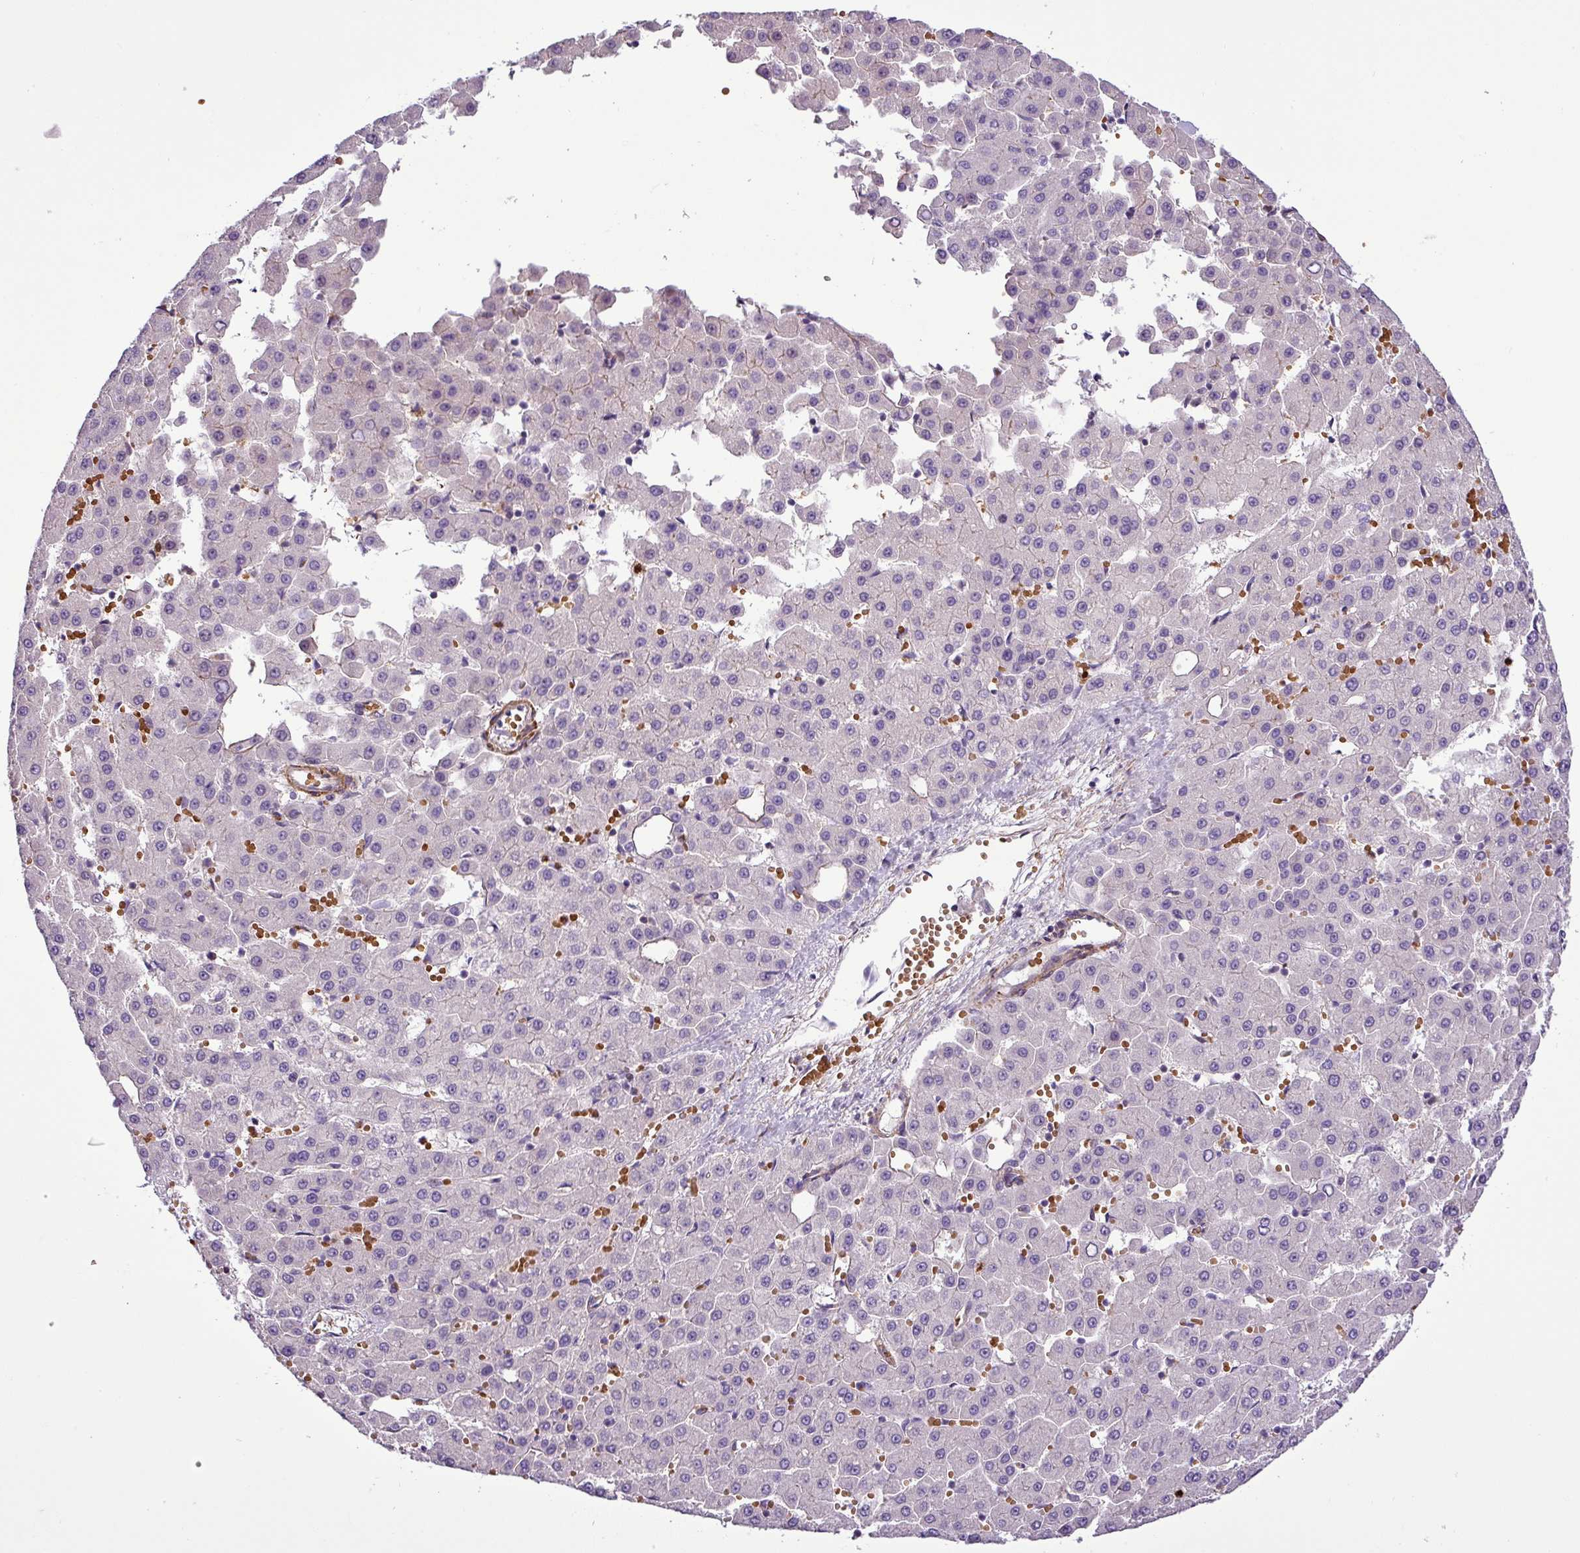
{"staining": {"intensity": "negative", "quantity": "none", "location": "none"}, "tissue": "liver cancer", "cell_type": "Tumor cells", "image_type": "cancer", "snomed": [{"axis": "morphology", "description": "Carcinoma, Hepatocellular, NOS"}, {"axis": "topography", "description": "Liver"}], "caption": "DAB (3,3'-diaminobenzidine) immunohistochemical staining of hepatocellular carcinoma (liver) displays no significant expression in tumor cells.", "gene": "NBEAL2", "patient": {"sex": "male", "age": 47}}